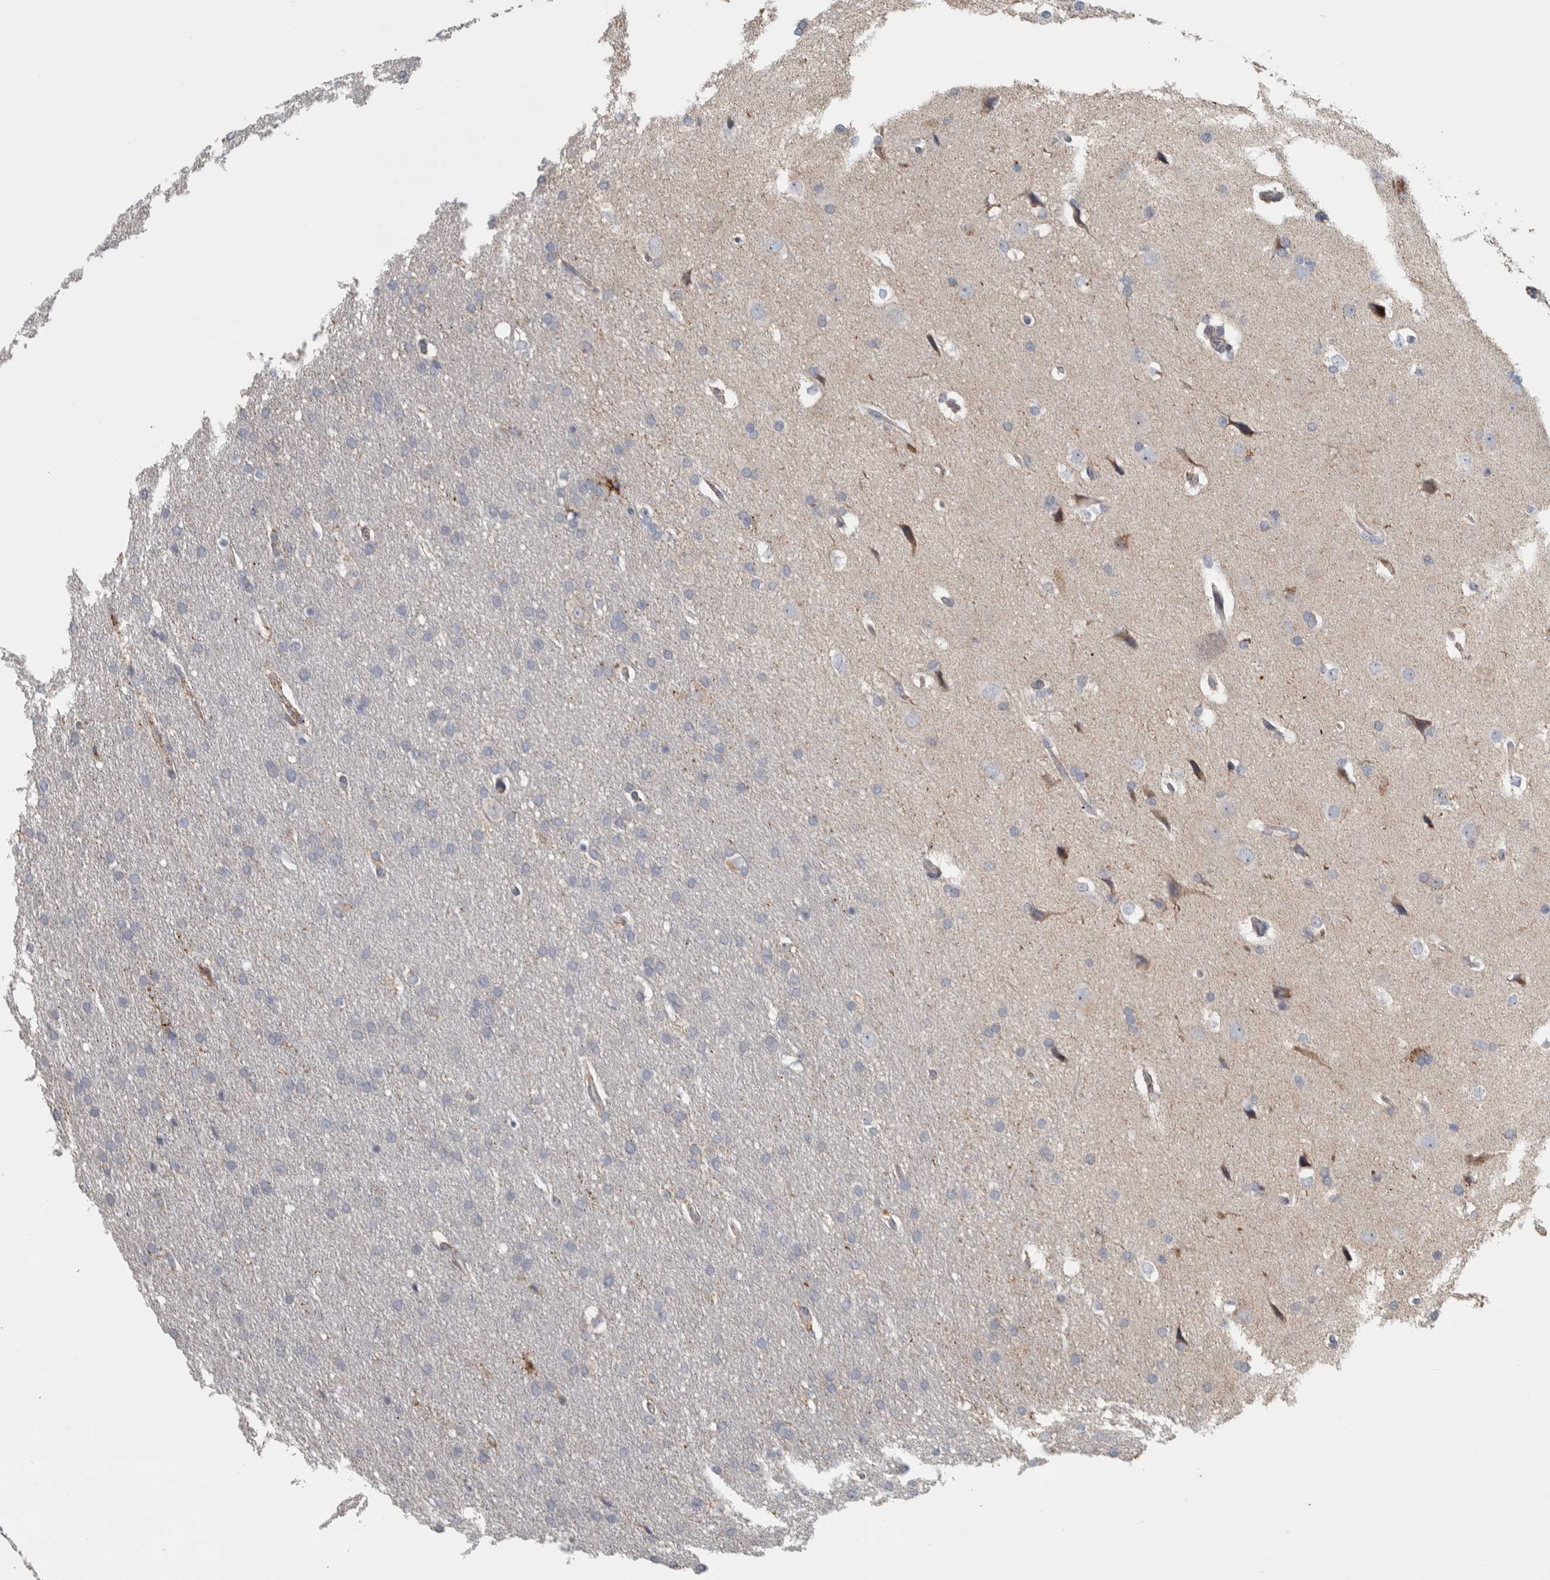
{"staining": {"intensity": "negative", "quantity": "none", "location": "none"}, "tissue": "glioma", "cell_type": "Tumor cells", "image_type": "cancer", "snomed": [{"axis": "morphology", "description": "Glioma, malignant, Low grade"}, {"axis": "topography", "description": "Brain"}], "caption": "DAB (3,3'-diaminobenzidine) immunohistochemical staining of human glioma demonstrates no significant staining in tumor cells.", "gene": "FAM78A", "patient": {"sex": "female", "age": 37}}